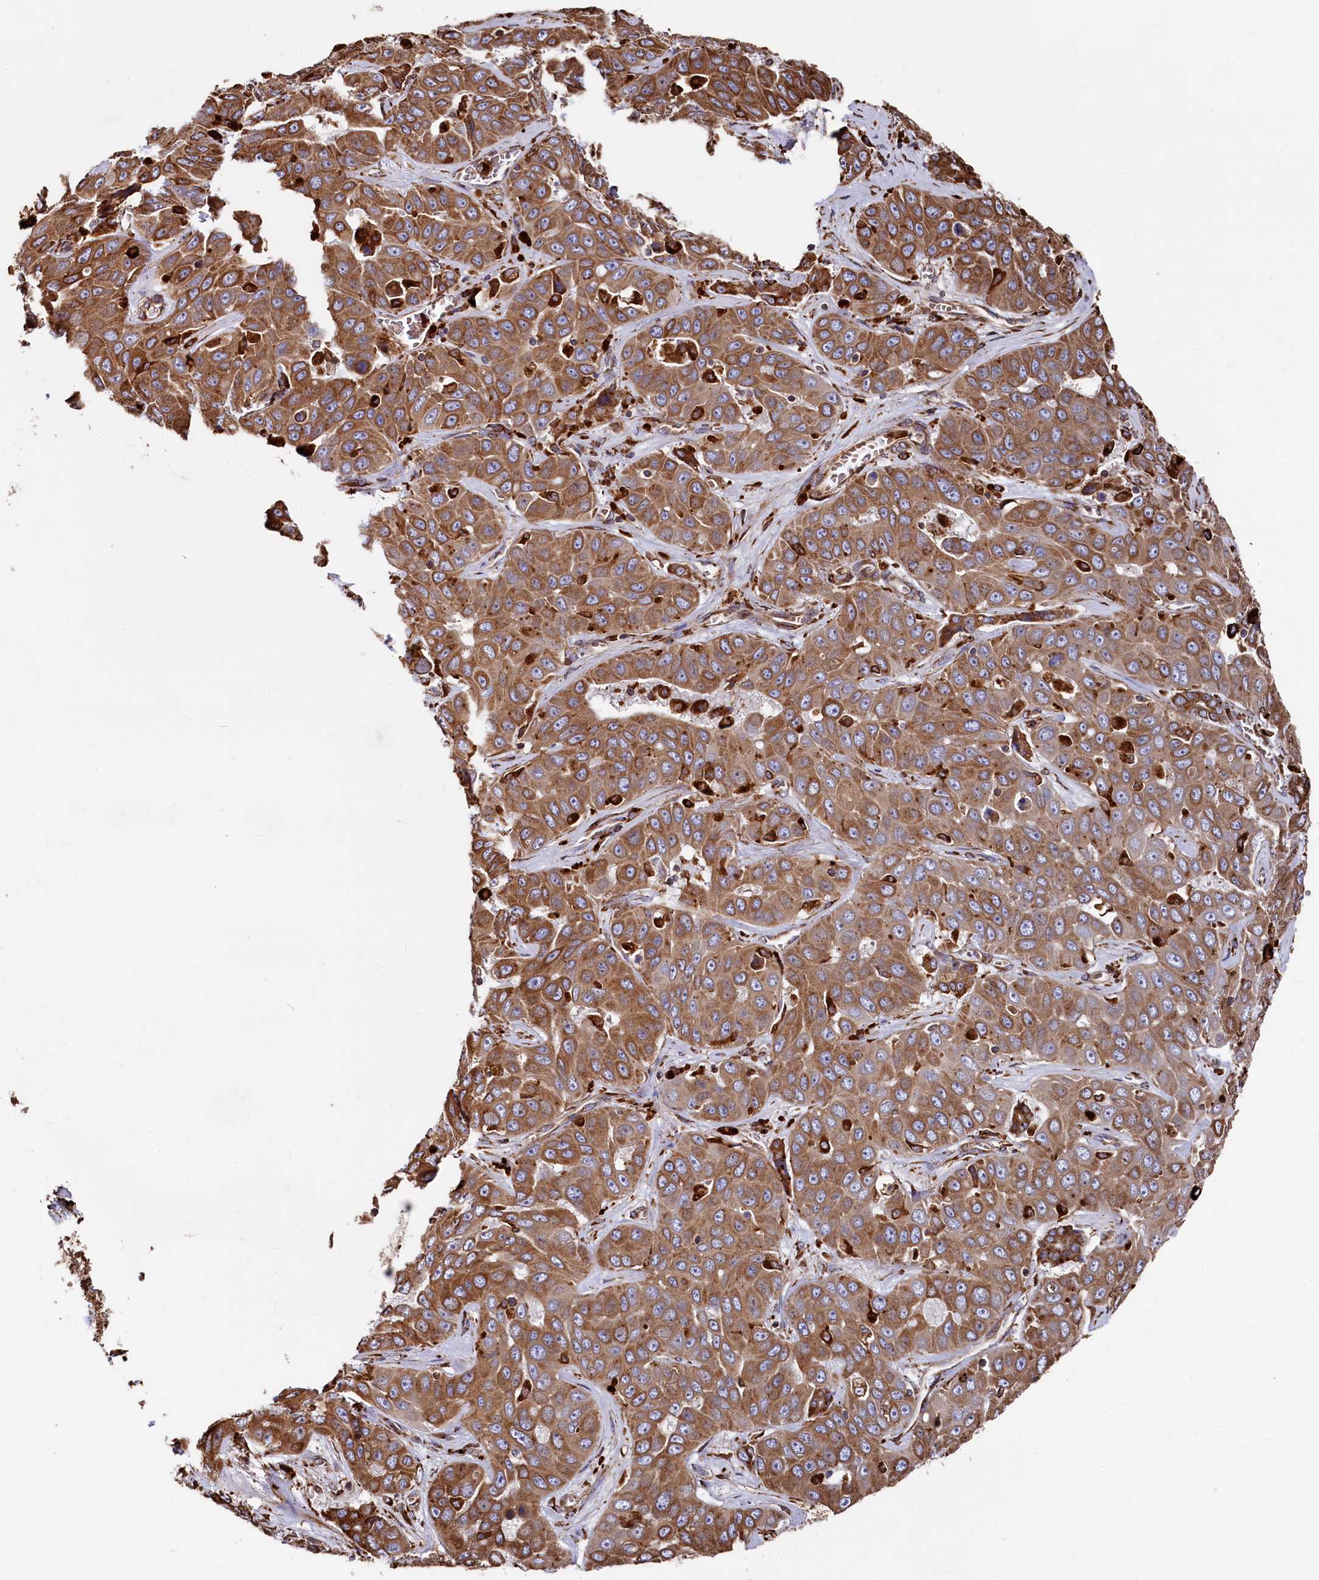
{"staining": {"intensity": "moderate", "quantity": ">75%", "location": "cytoplasmic/membranous"}, "tissue": "liver cancer", "cell_type": "Tumor cells", "image_type": "cancer", "snomed": [{"axis": "morphology", "description": "Cholangiocarcinoma"}, {"axis": "topography", "description": "Liver"}], "caption": "Brown immunohistochemical staining in liver cancer (cholangiocarcinoma) demonstrates moderate cytoplasmic/membranous staining in approximately >75% of tumor cells.", "gene": "NEURL1B", "patient": {"sex": "female", "age": 52}}